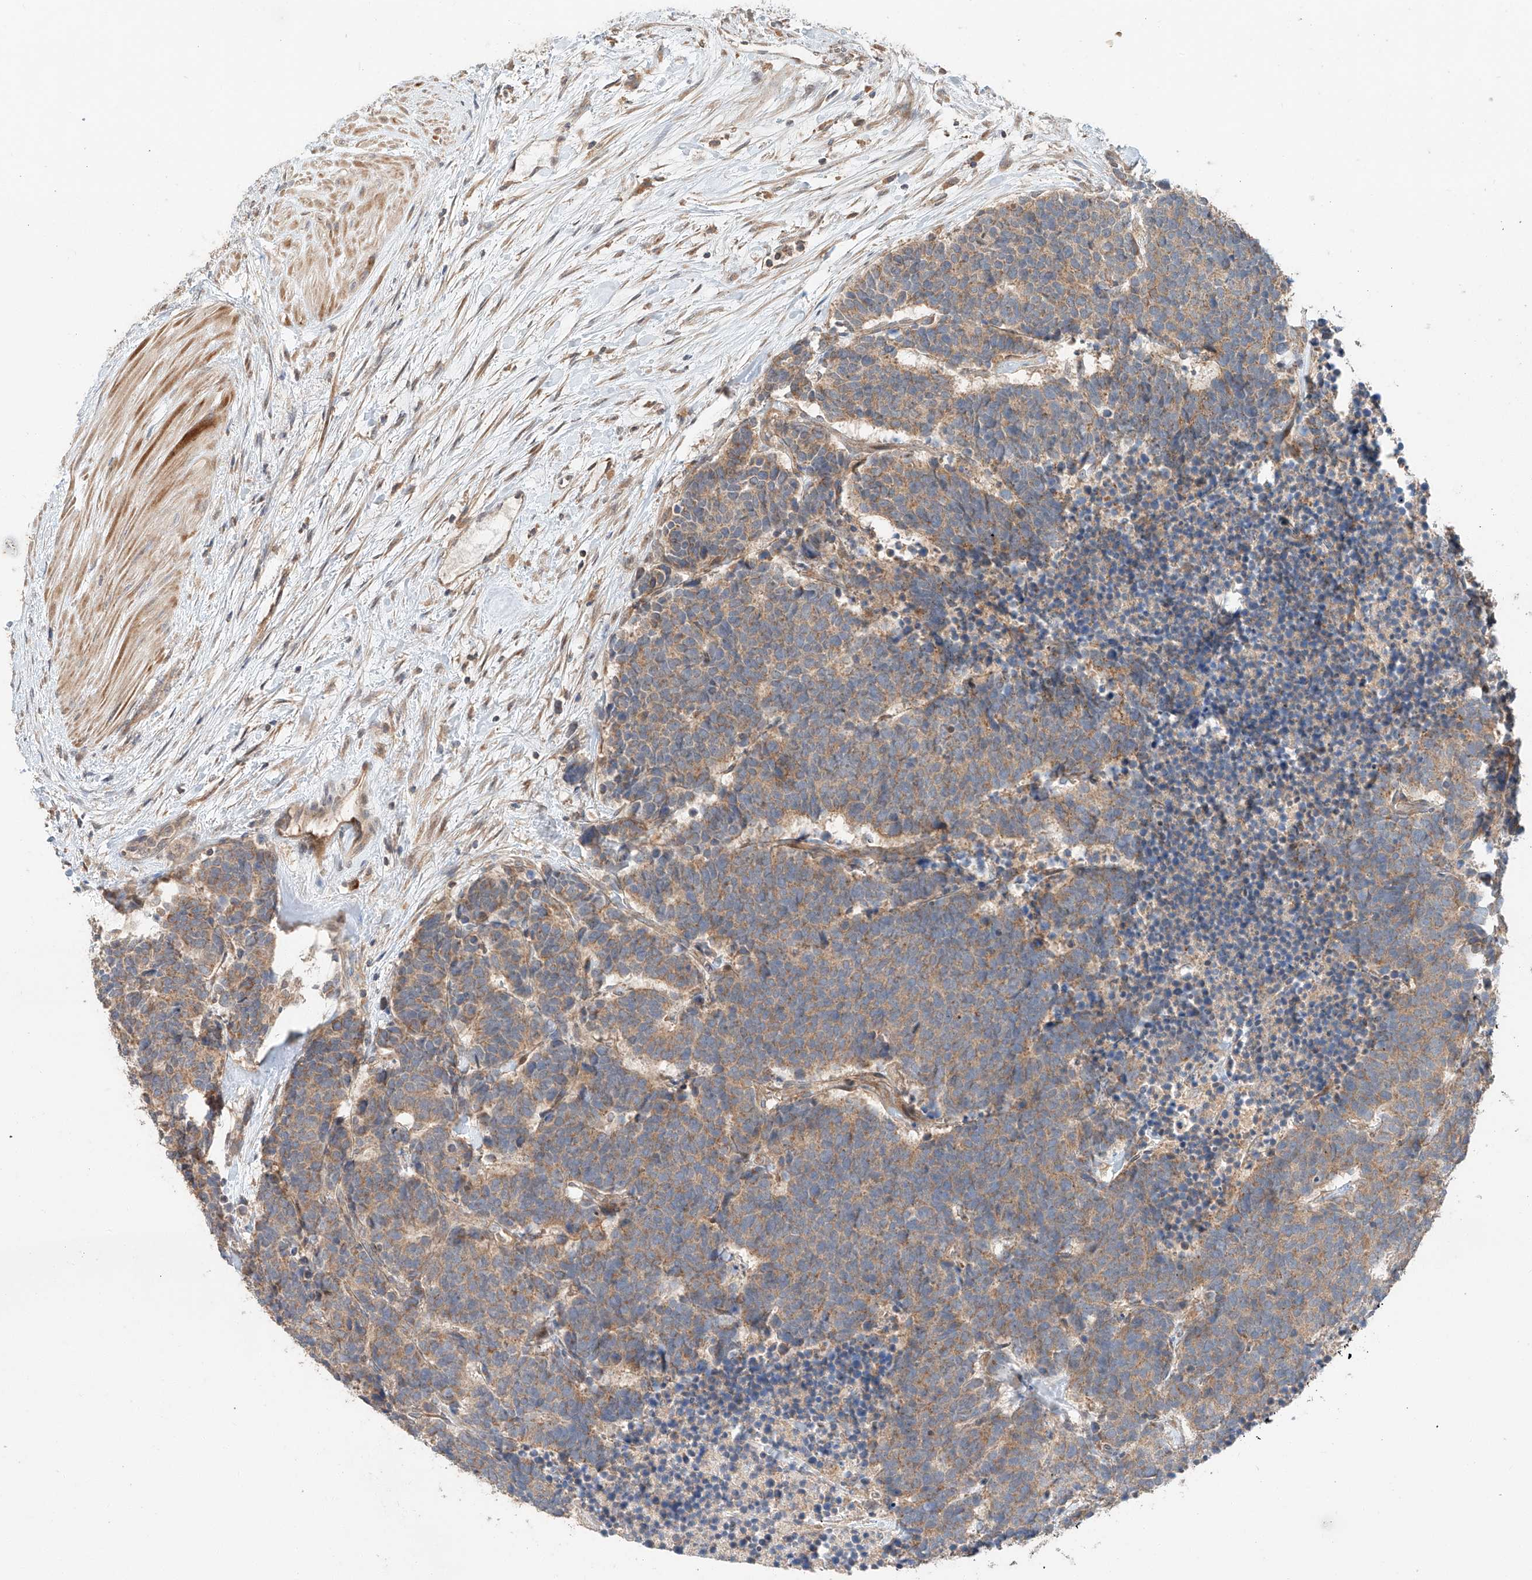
{"staining": {"intensity": "weak", "quantity": ">75%", "location": "cytoplasmic/membranous"}, "tissue": "carcinoid", "cell_type": "Tumor cells", "image_type": "cancer", "snomed": [{"axis": "morphology", "description": "Carcinoma, NOS"}, {"axis": "morphology", "description": "Carcinoid, malignant, NOS"}, {"axis": "topography", "description": "Urinary bladder"}], "caption": "Immunohistochemical staining of carcinoid shows low levels of weak cytoplasmic/membranous staining in approximately >75% of tumor cells. Using DAB (brown) and hematoxylin (blue) stains, captured at high magnification using brightfield microscopy.", "gene": "XPNPEP1", "patient": {"sex": "male", "age": 57}}